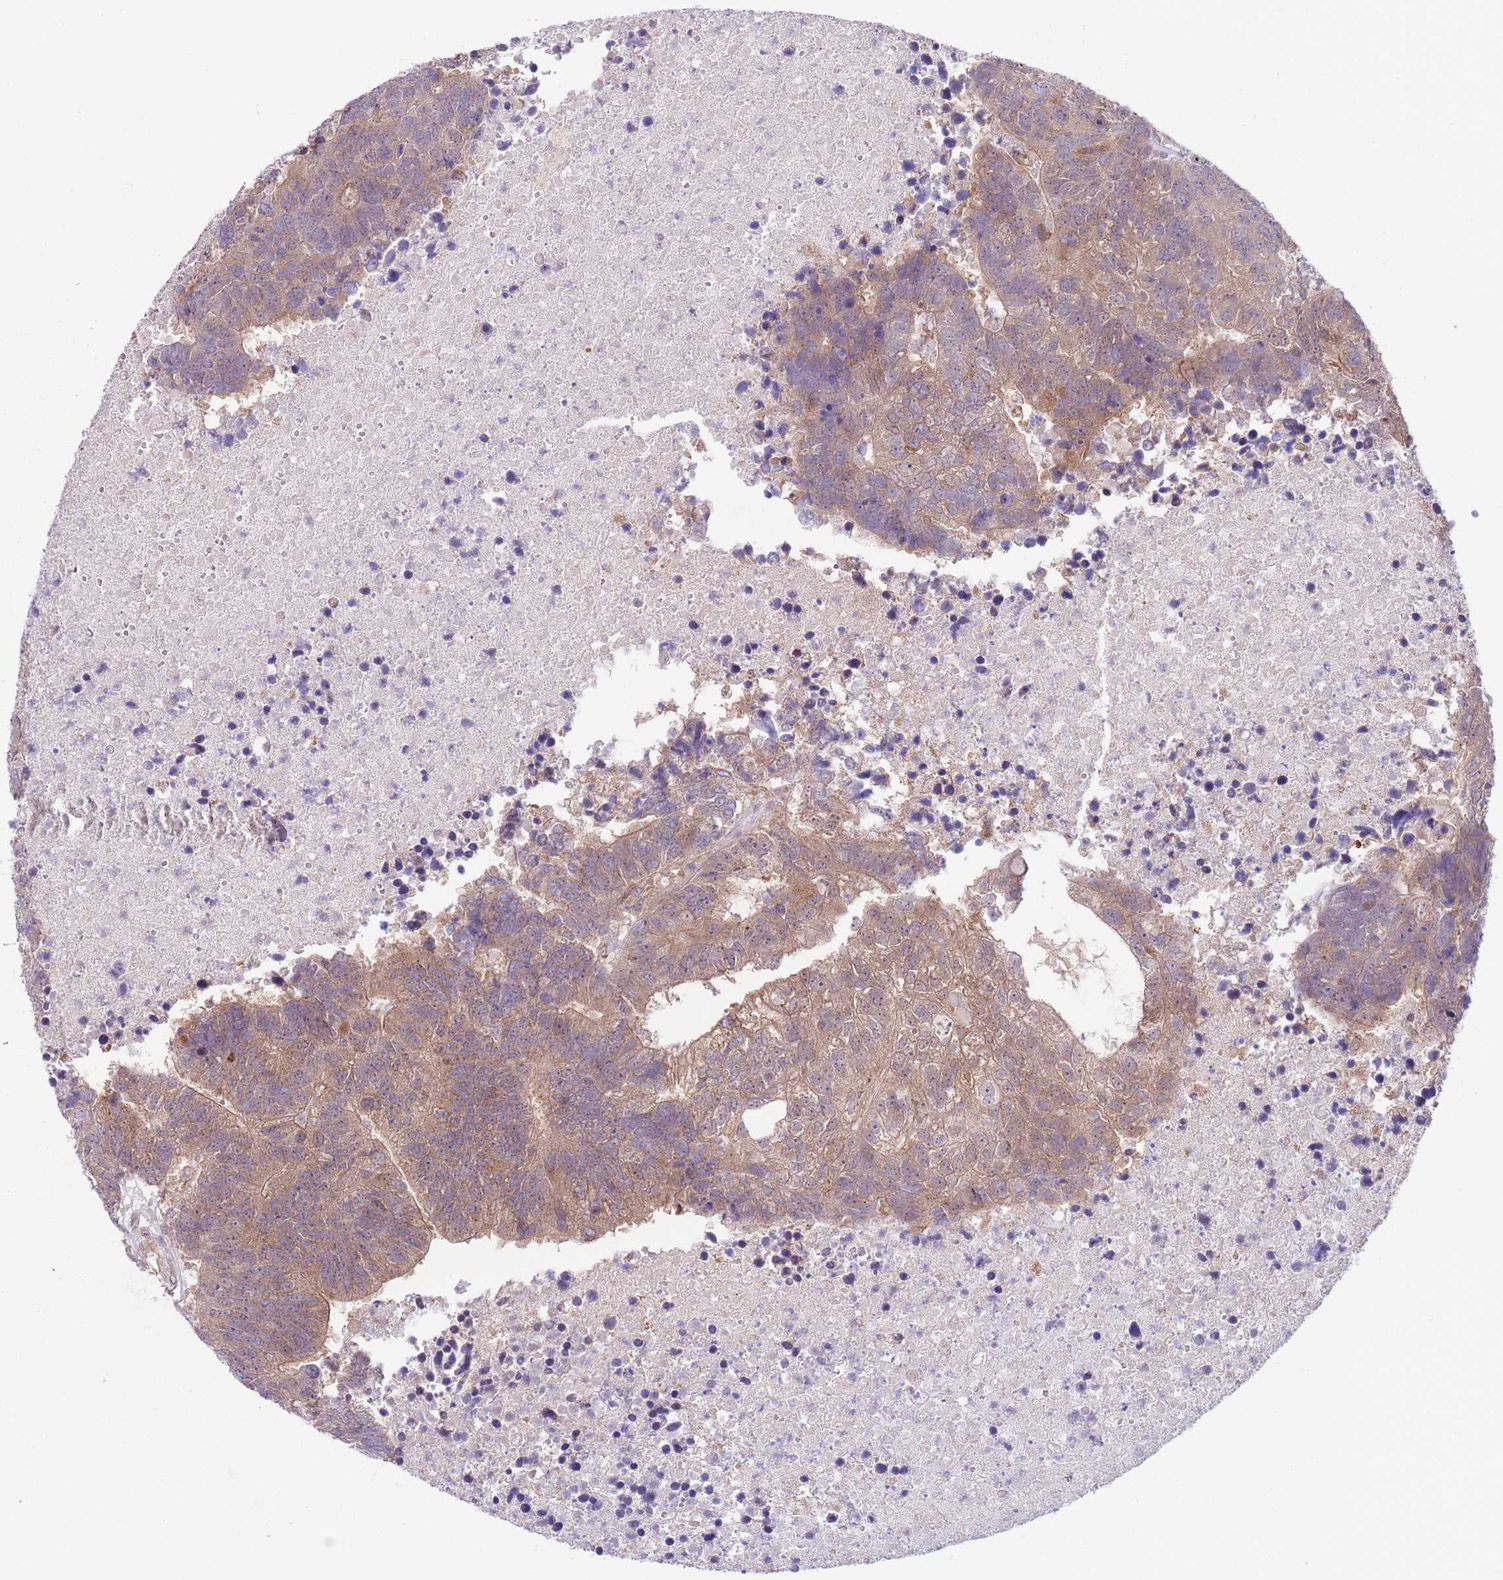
{"staining": {"intensity": "weak", "quantity": ">75%", "location": "cytoplasmic/membranous"}, "tissue": "colorectal cancer", "cell_type": "Tumor cells", "image_type": "cancer", "snomed": [{"axis": "morphology", "description": "Adenocarcinoma, NOS"}, {"axis": "topography", "description": "Colon"}], "caption": "Immunohistochemical staining of adenocarcinoma (colorectal) exhibits weak cytoplasmic/membranous protein expression in approximately >75% of tumor cells. The staining was performed using DAB (3,3'-diaminobenzidine) to visualize the protein expression in brown, while the nuclei were stained in blue with hematoxylin (Magnification: 20x).", "gene": "COPE", "patient": {"sex": "female", "age": 48}}